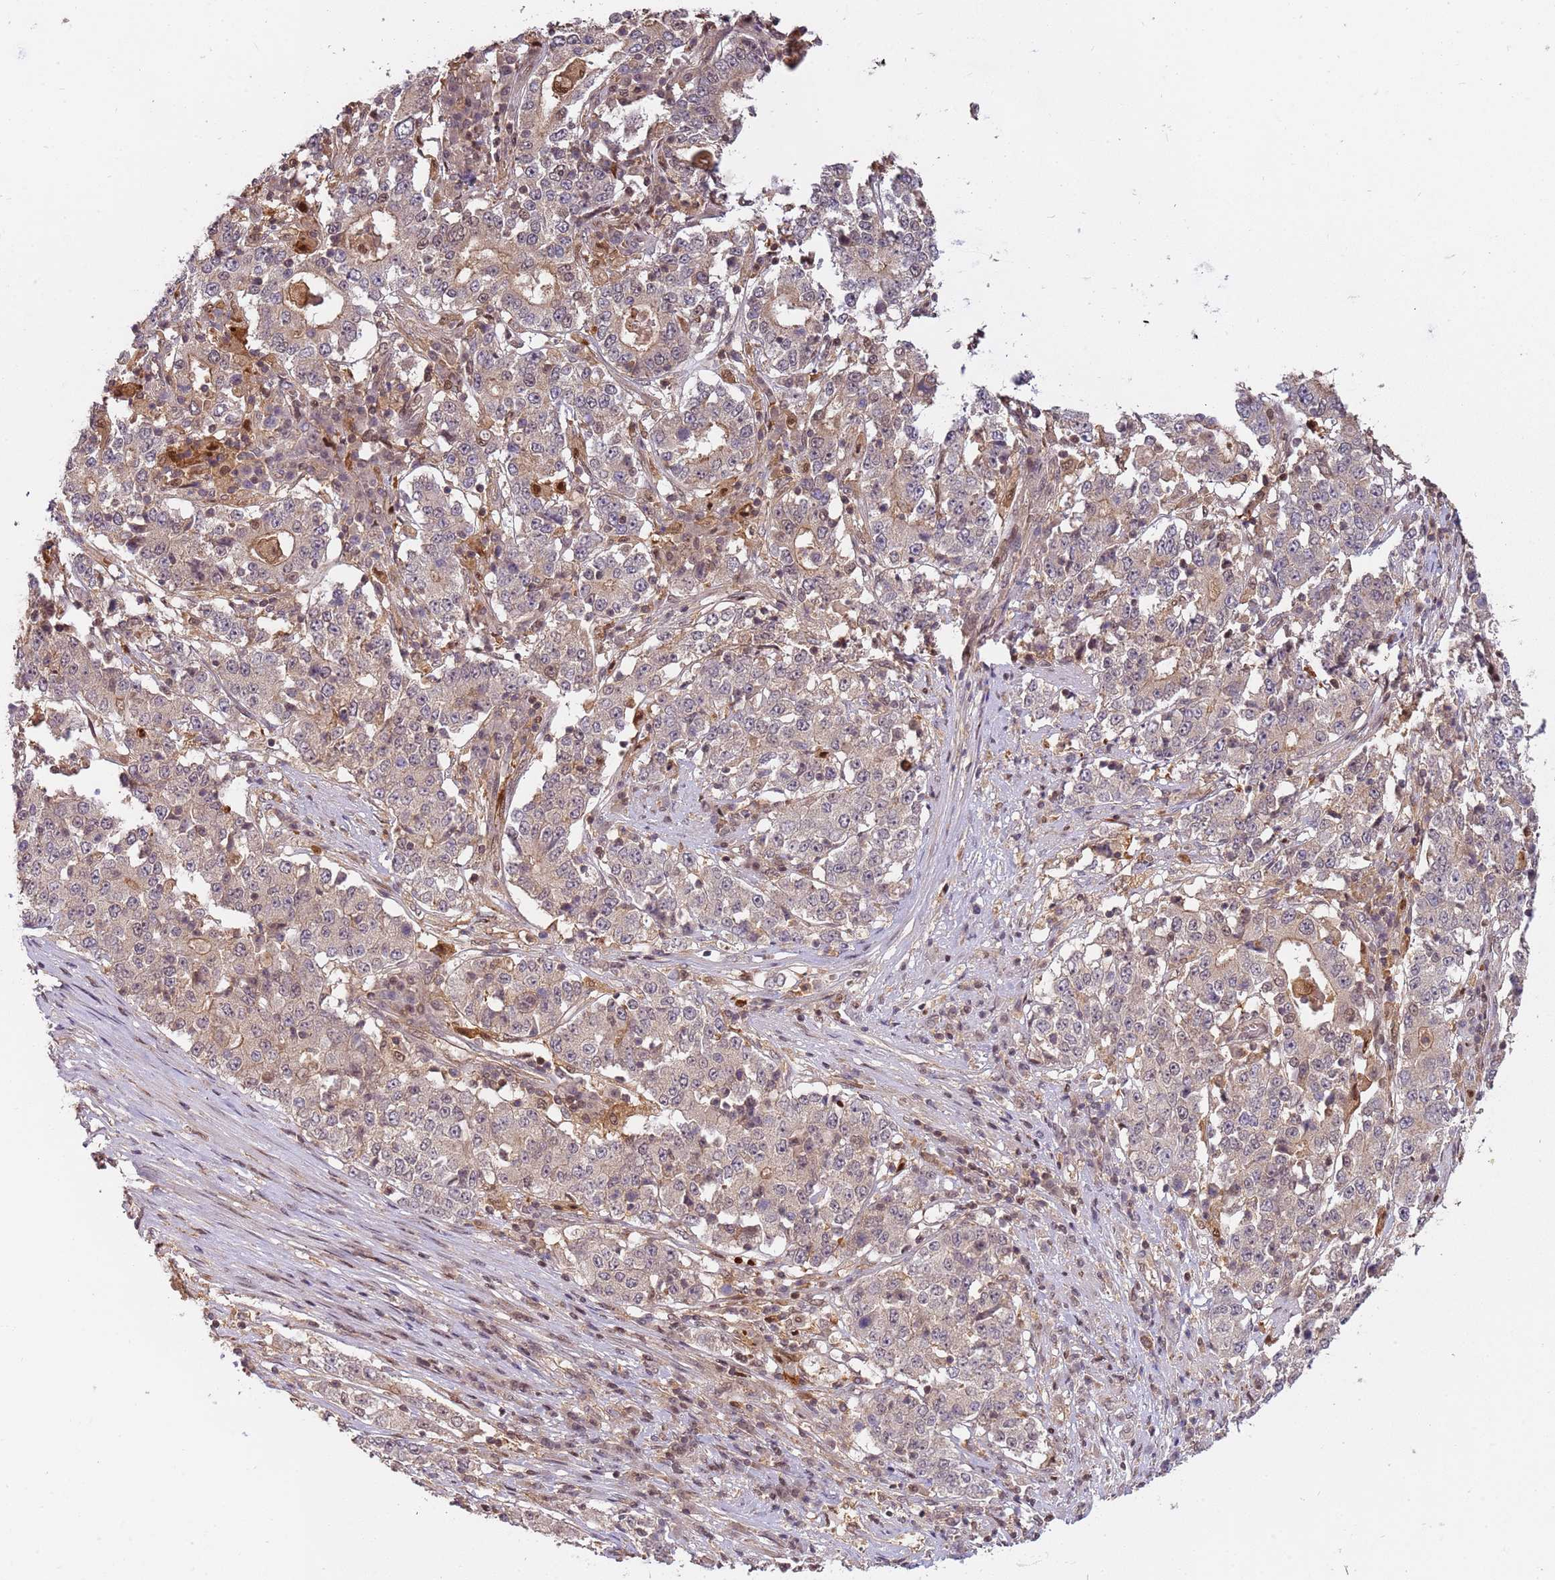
{"staining": {"intensity": "weak", "quantity": "25%-75%", "location": "nuclear"}, "tissue": "stomach cancer", "cell_type": "Tumor cells", "image_type": "cancer", "snomed": [{"axis": "morphology", "description": "Adenocarcinoma, NOS"}, {"axis": "topography", "description": "Stomach"}], "caption": "Immunohistochemical staining of stomach cancer displays low levels of weak nuclear protein expression in approximately 25%-75% of tumor cells.", "gene": "GSTO2", "patient": {"sex": "male", "age": 59}}